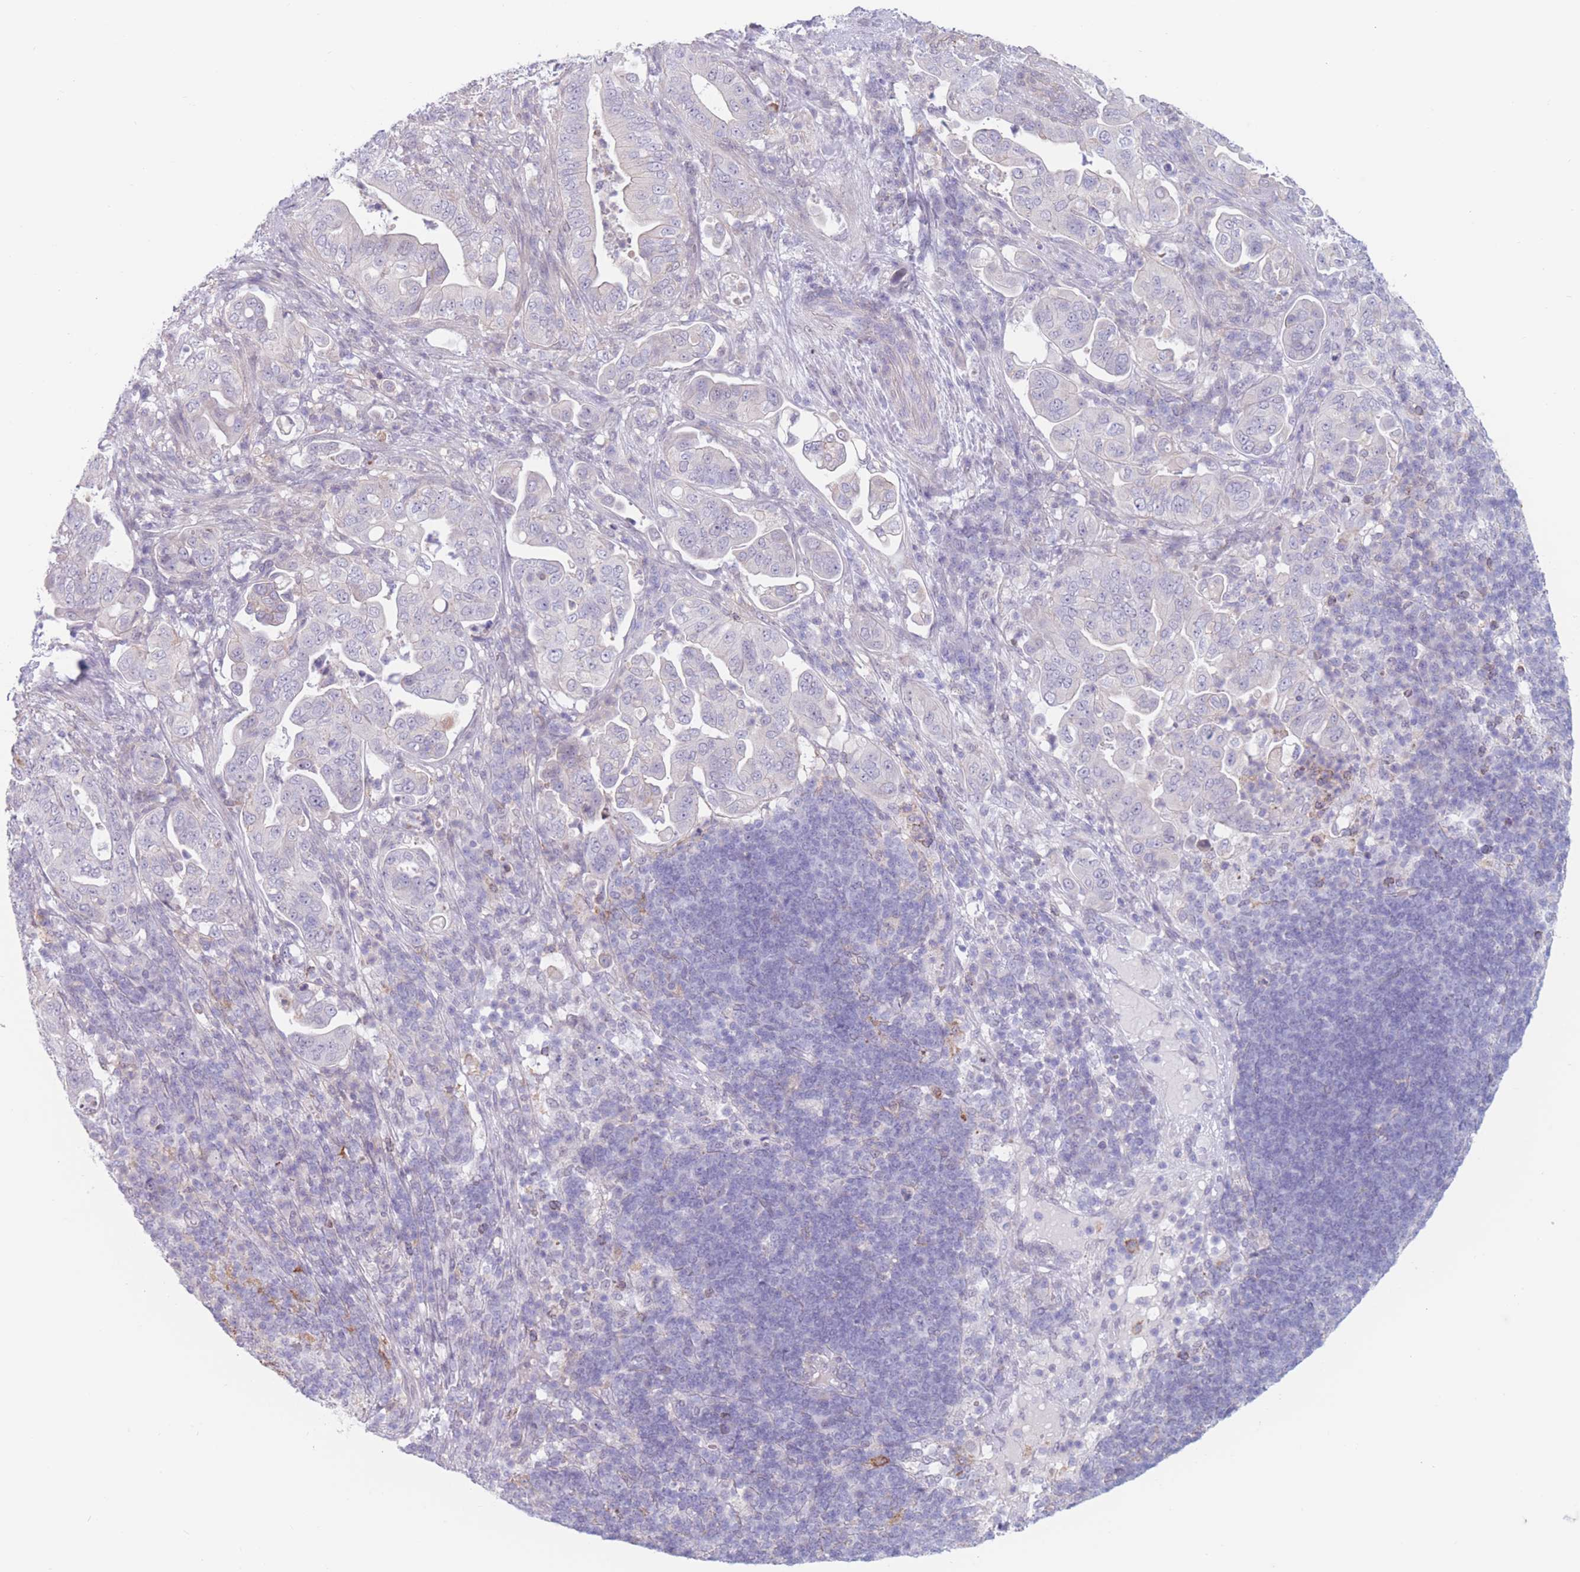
{"staining": {"intensity": "negative", "quantity": "none", "location": "none"}, "tissue": "pancreatic cancer", "cell_type": "Tumor cells", "image_type": "cancer", "snomed": [{"axis": "morphology", "description": "Adenocarcinoma, NOS"}, {"axis": "topography", "description": "Pancreas"}], "caption": "The histopathology image shows no staining of tumor cells in pancreatic cancer (adenocarcinoma).", "gene": "PODXL", "patient": {"sex": "female", "age": 63}}